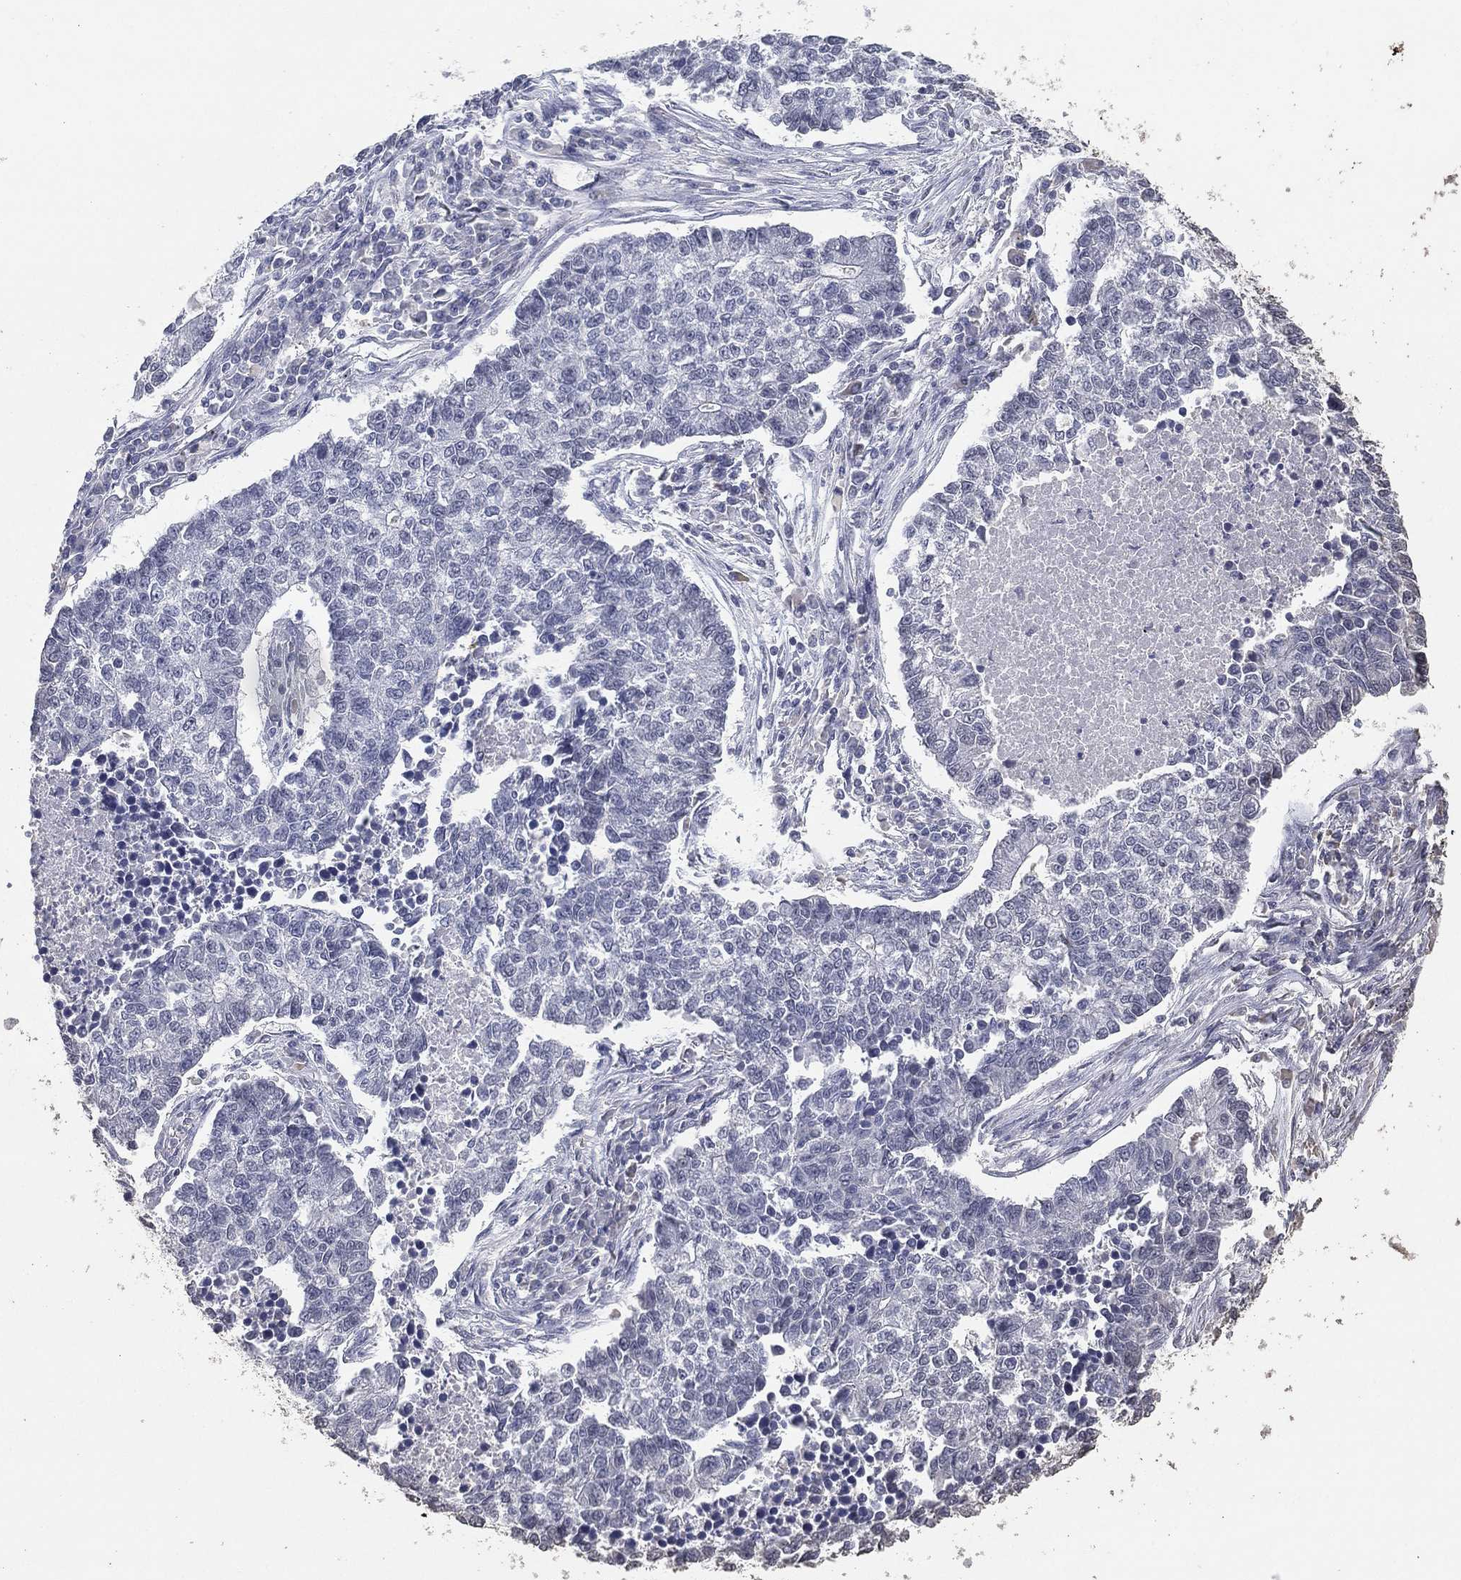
{"staining": {"intensity": "negative", "quantity": "none", "location": "none"}, "tissue": "lung cancer", "cell_type": "Tumor cells", "image_type": "cancer", "snomed": [{"axis": "morphology", "description": "Adenocarcinoma, NOS"}, {"axis": "topography", "description": "Lung"}], "caption": "Immunohistochemical staining of lung cancer (adenocarcinoma) exhibits no significant expression in tumor cells.", "gene": "DSG1", "patient": {"sex": "male", "age": 57}}